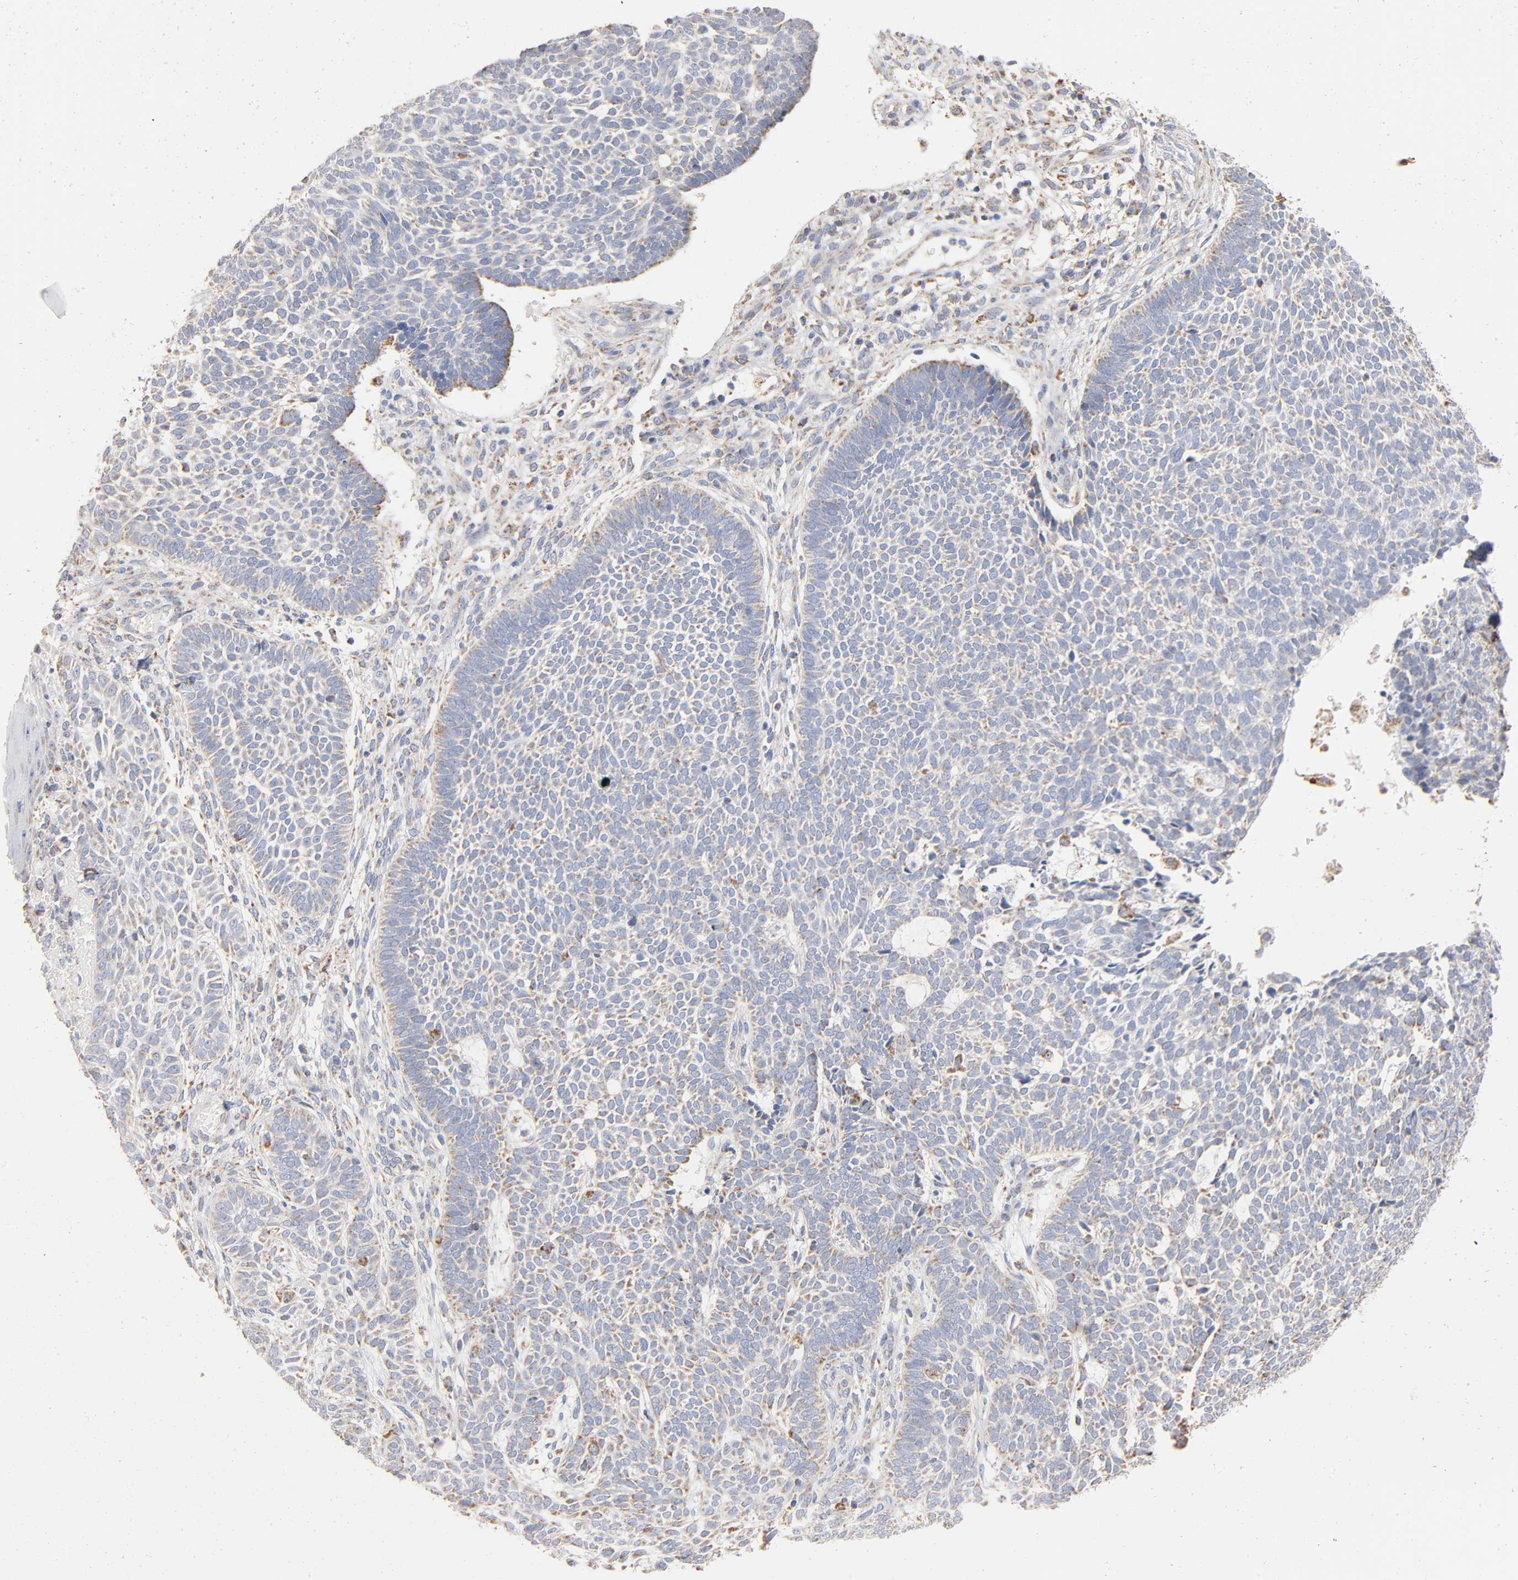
{"staining": {"intensity": "moderate", "quantity": "25%-75%", "location": "cytoplasmic/membranous"}, "tissue": "skin cancer", "cell_type": "Tumor cells", "image_type": "cancer", "snomed": [{"axis": "morphology", "description": "Normal tissue, NOS"}, {"axis": "morphology", "description": "Basal cell carcinoma"}, {"axis": "topography", "description": "Skin"}], "caption": "IHC image of skin cancer (basal cell carcinoma) stained for a protein (brown), which displays medium levels of moderate cytoplasmic/membranous staining in about 25%-75% of tumor cells.", "gene": "UQCRC1", "patient": {"sex": "male", "age": 87}}